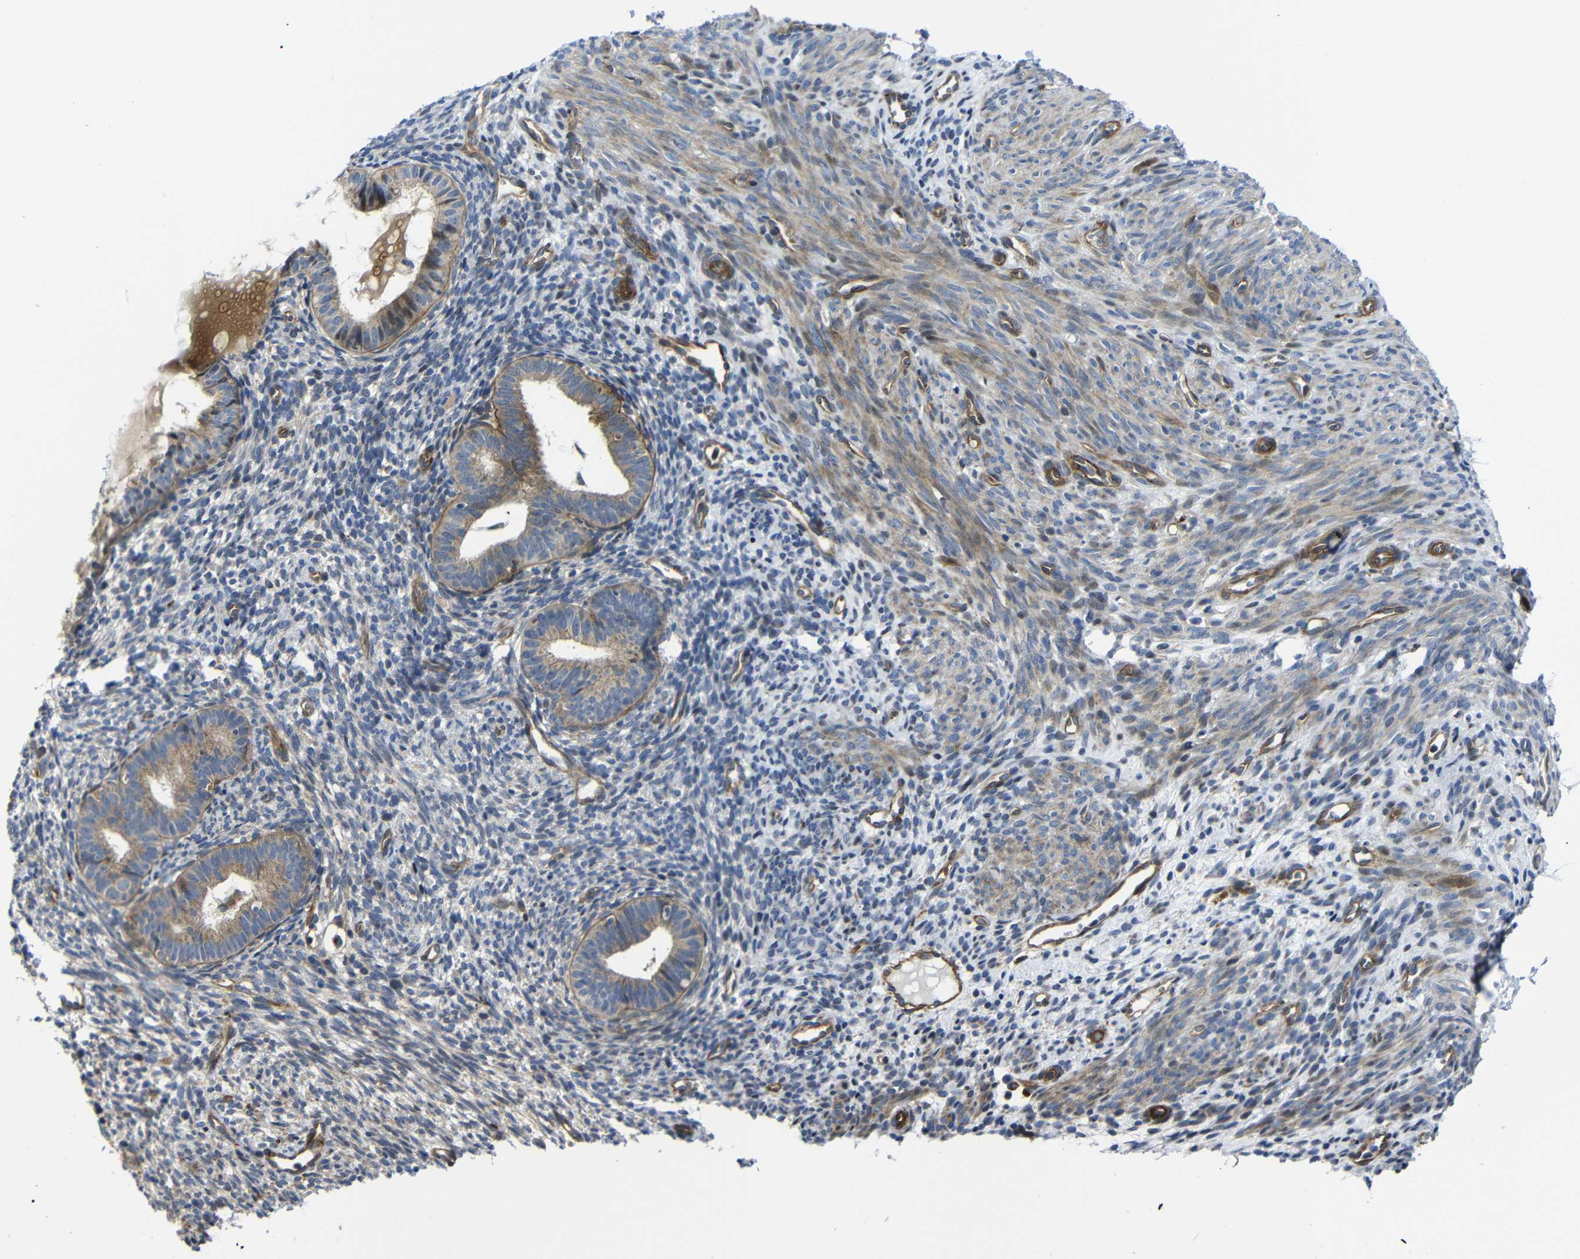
{"staining": {"intensity": "moderate", "quantity": "<25%", "location": "cytoplasmic/membranous"}, "tissue": "endometrium", "cell_type": "Cells in endometrial stroma", "image_type": "normal", "snomed": [{"axis": "morphology", "description": "Normal tissue, NOS"}, {"axis": "morphology", "description": "Adenocarcinoma, NOS"}, {"axis": "topography", "description": "Endometrium"}, {"axis": "topography", "description": "Ovary"}], "caption": "The micrograph displays immunohistochemical staining of normal endometrium. There is moderate cytoplasmic/membranous staining is identified in about <25% of cells in endometrial stroma. The staining is performed using DAB (3,3'-diaminobenzidine) brown chromogen to label protein expression. The nuclei are counter-stained blue using hematoxylin.", "gene": "PARP14", "patient": {"sex": "female", "age": 68}}